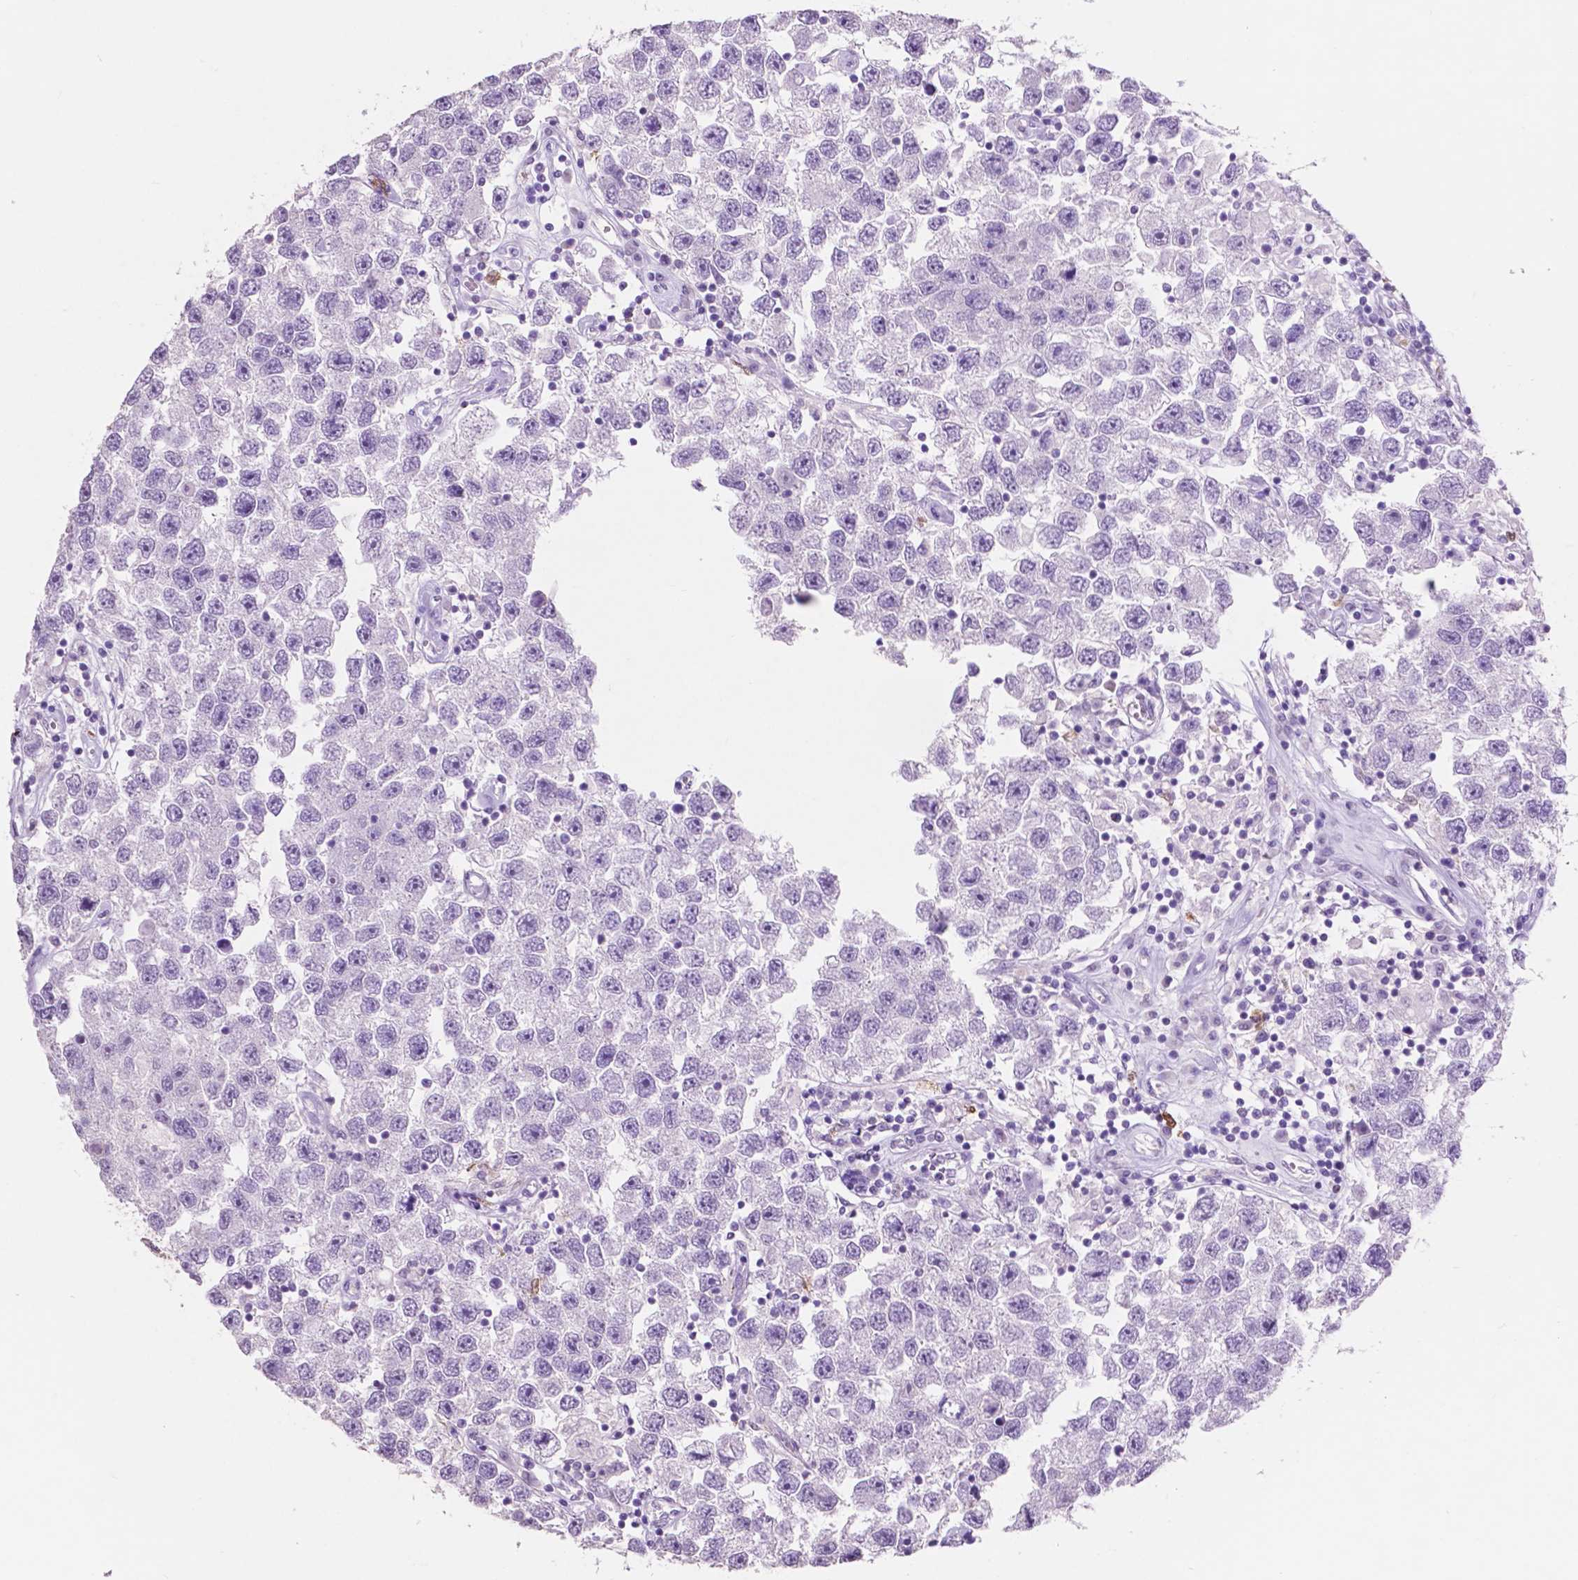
{"staining": {"intensity": "negative", "quantity": "none", "location": "none"}, "tissue": "testis cancer", "cell_type": "Tumor cells", "image_type": "cancer", "snomed": [{"axis": "morphology", "description": "Seminoma, NOS"}, {"axis": "topography", "description": "Testis"}], "caption": "Immunohistochemical staining of testis cancer demonstrates no significant staining in tumor cells.", "gene": "IDO1", "patient": {"sex": "male", "age": 26}}